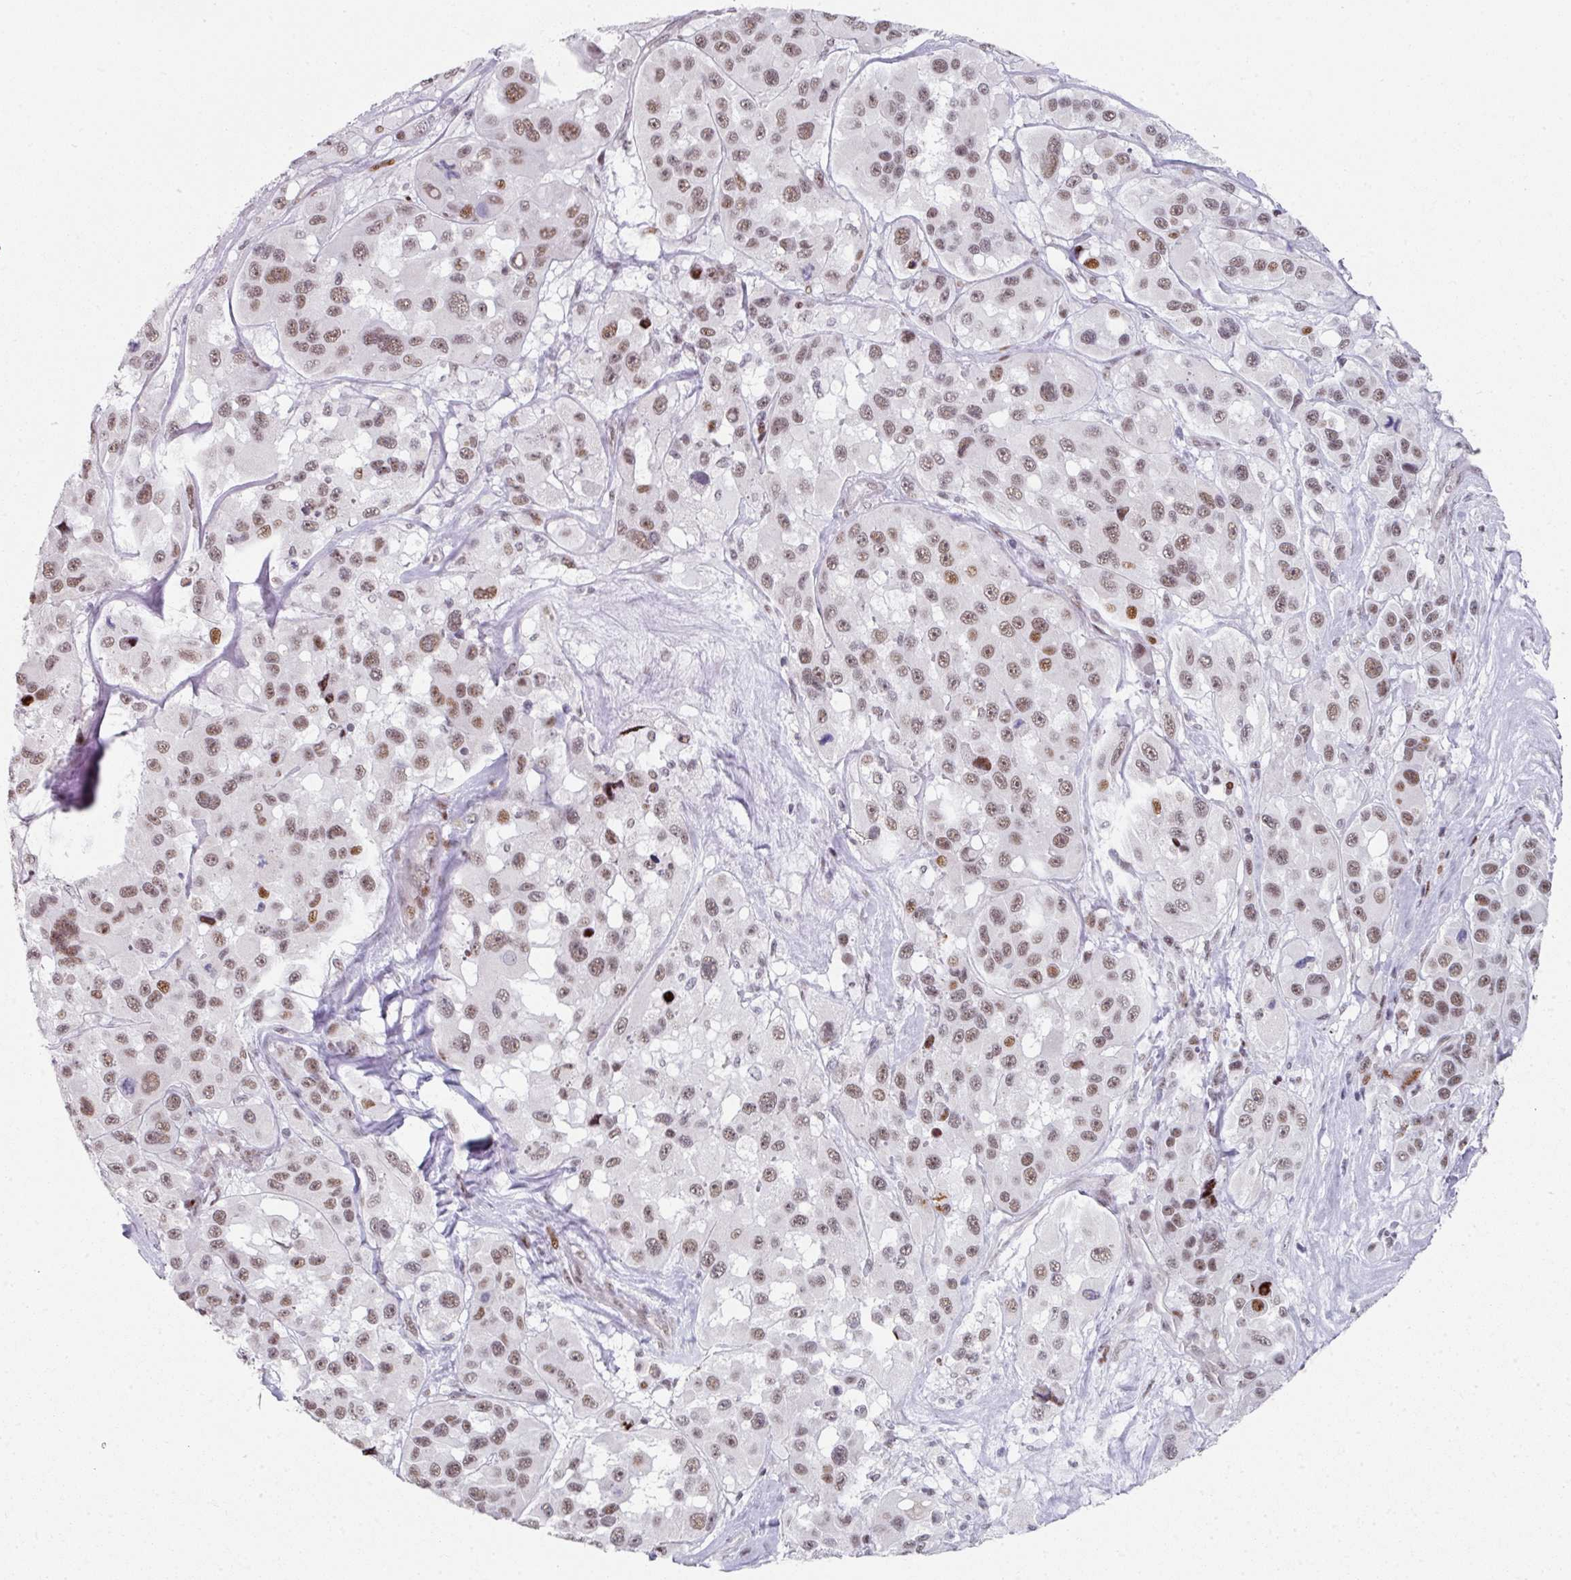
{"staining": {"intensity": "moderate", "quantity": ">75%", "location": "nuclear"}, "tissue": "melanoma", "cell_type": "Tumor cells", "image_type": "cancer", "snomed": [{"axis": "morphology", "description": "Malignant melanoma, Metastatic site"}, {"axis": "topography", "description": "Lymph node"}], "caption": "Human melanoma stained with a brown dye exhibits moderate nuclear positive positivity in approximately >75% of tumor cells.", "gene": "SF3B5", "patient": {"sex": "female", "age": 65}}